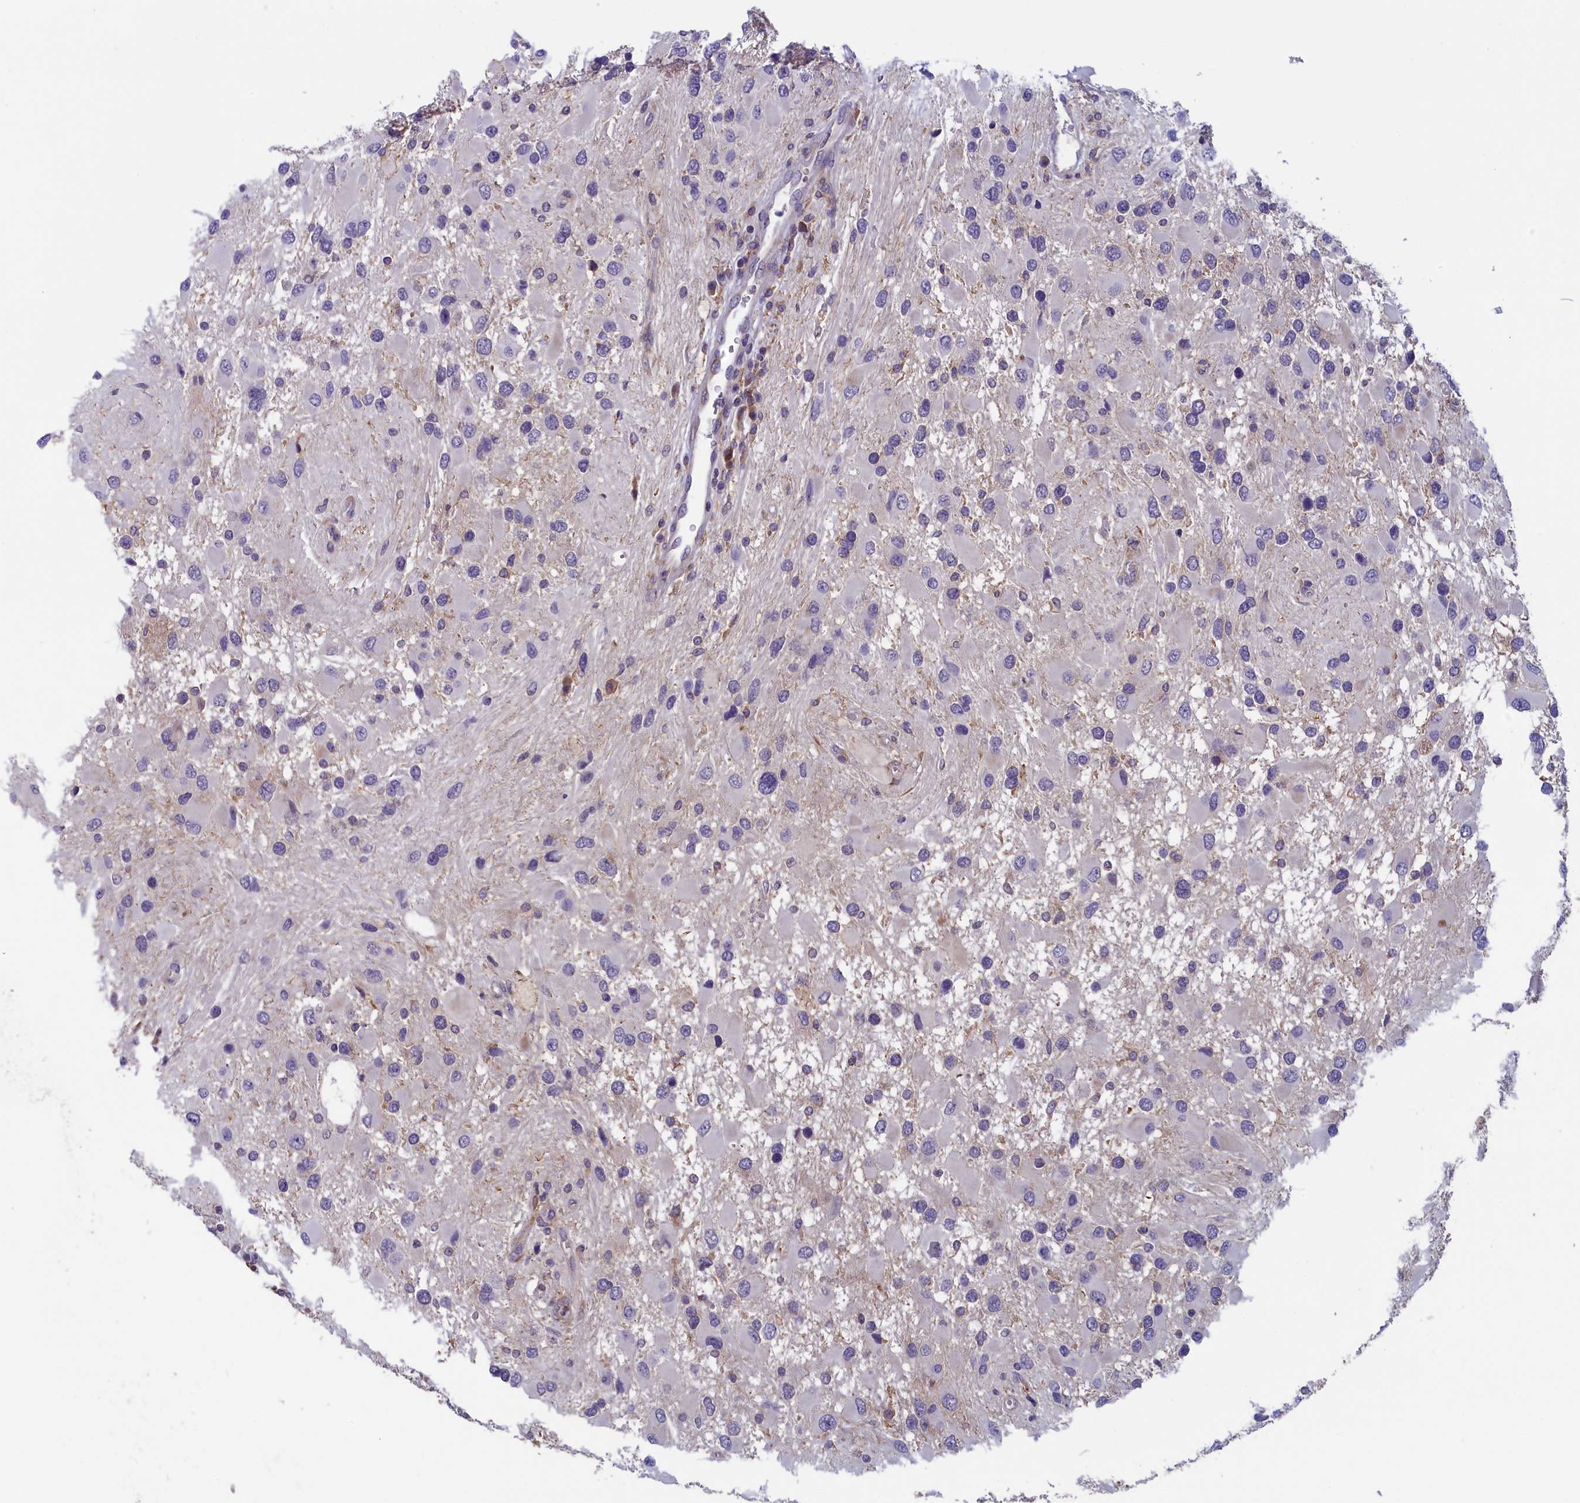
{"staining": {"intensity": "negative", "quantity": "none", "location": "none"}, "tissue": "glioma", "cell_type": "Tumor cells", "image_type": "cancer", "snomed": [{"axis": "morphology", "description": "Glioma, malignant, High grade"}, {"axis": "topography", "description": "Brain"}], "caption": "Immunohistochemical staining of glioma shows no significant positivity in tumor cells.", "gene": "ANKRD39", "patient": {"sex": "male", "age": 53}}